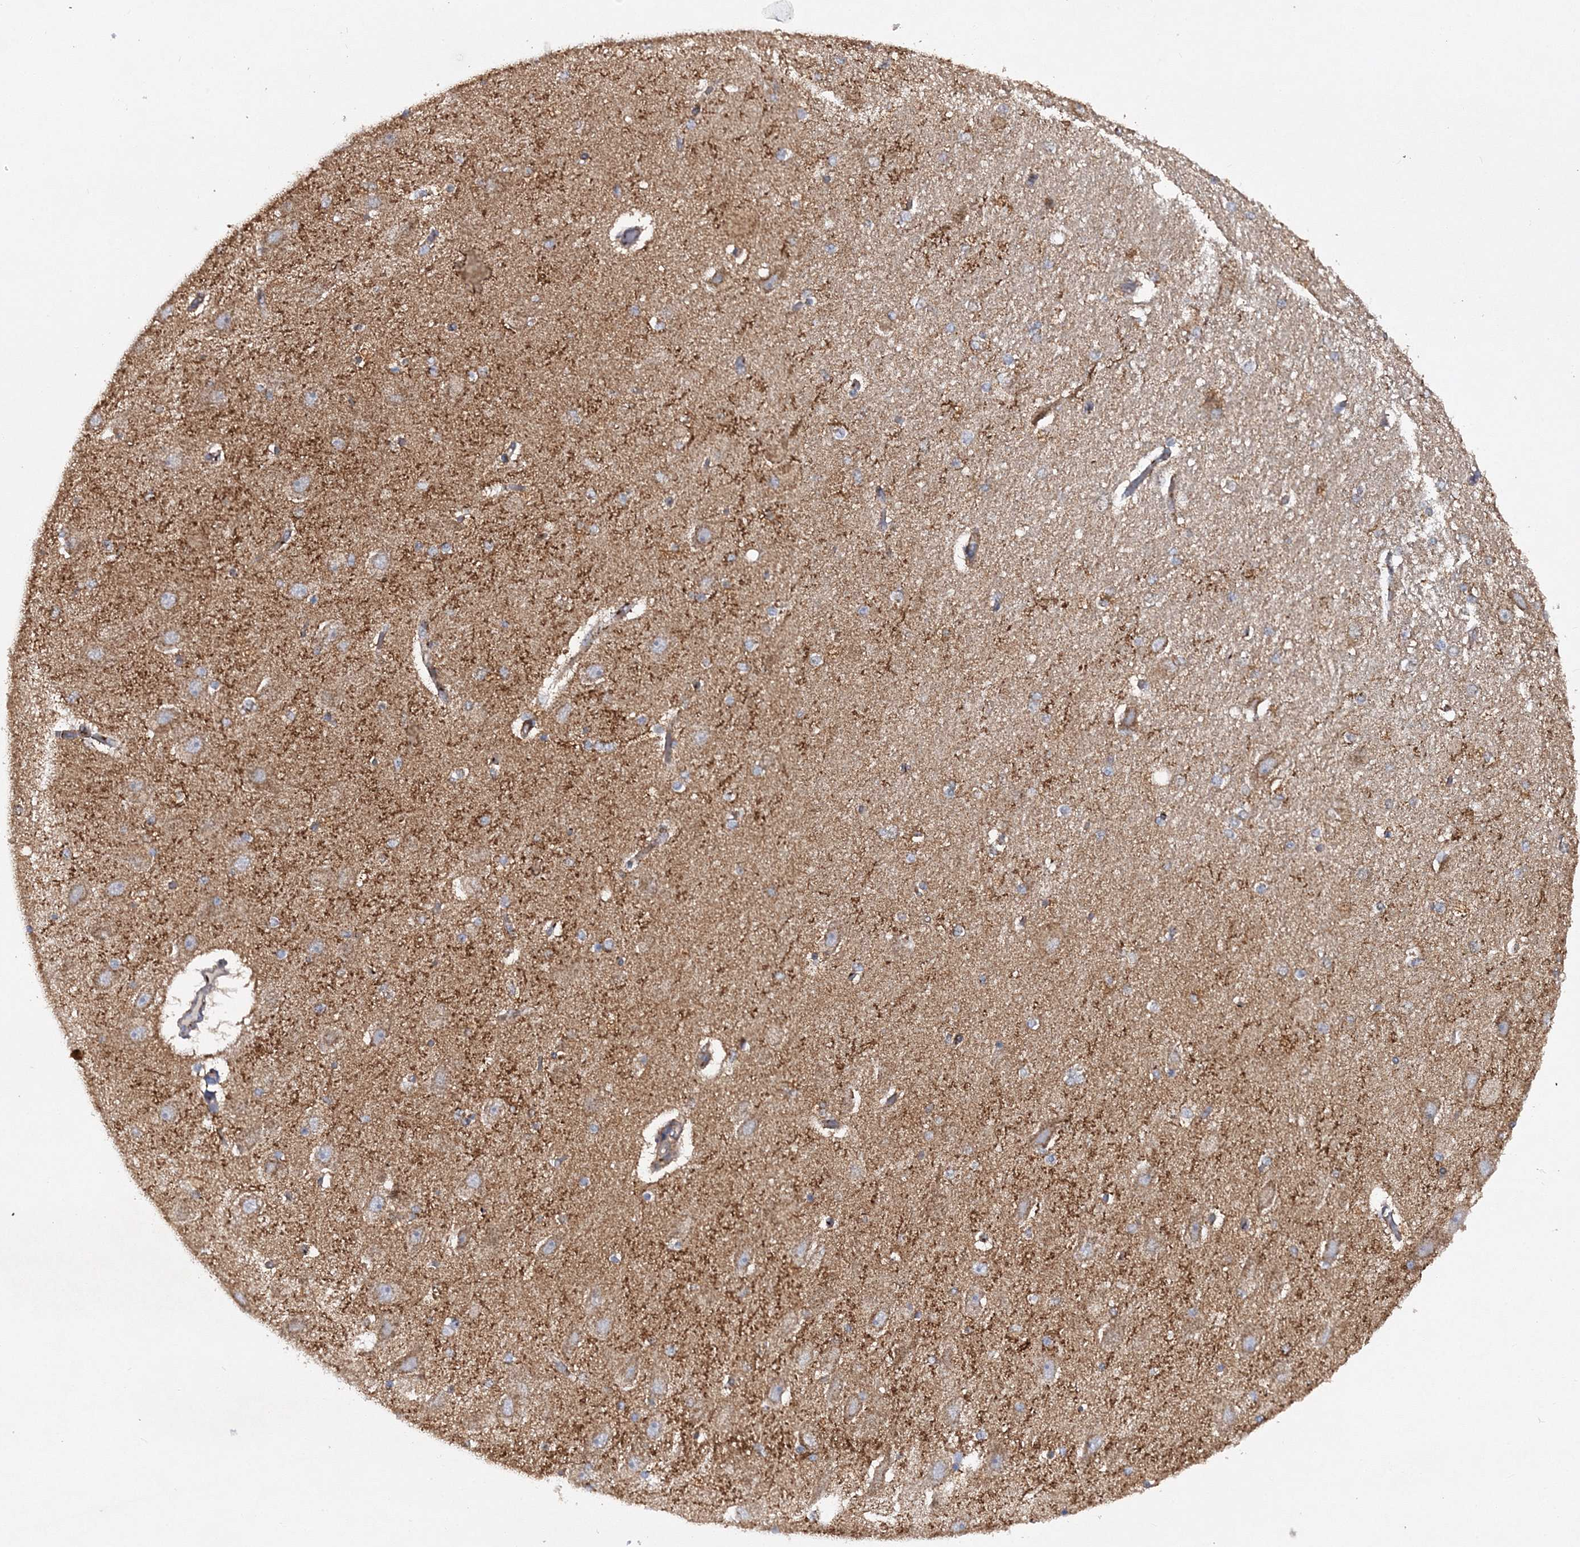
{"staining": {"intensity": "weak", "quantity": "25%-75%", "location": "cytoplasmic/membranous"}, "tissue": "hippocampus", "cell_type": "Glial cells", "image_type": "normal", "snomed": [{"axis": "morphology", "description": "Normal tissue, NOS"}, {"axis": "topography", "description": "Hippocampus"}], "caption": "About 25%-75% of glial cells in normal human hippocampus reveal weak cytoplasmic/membranous protein staining as visualized by brown immunohistochemical staining.", "gene": "DNAJC13", "patient": {"sex": "female", "age": 54}}